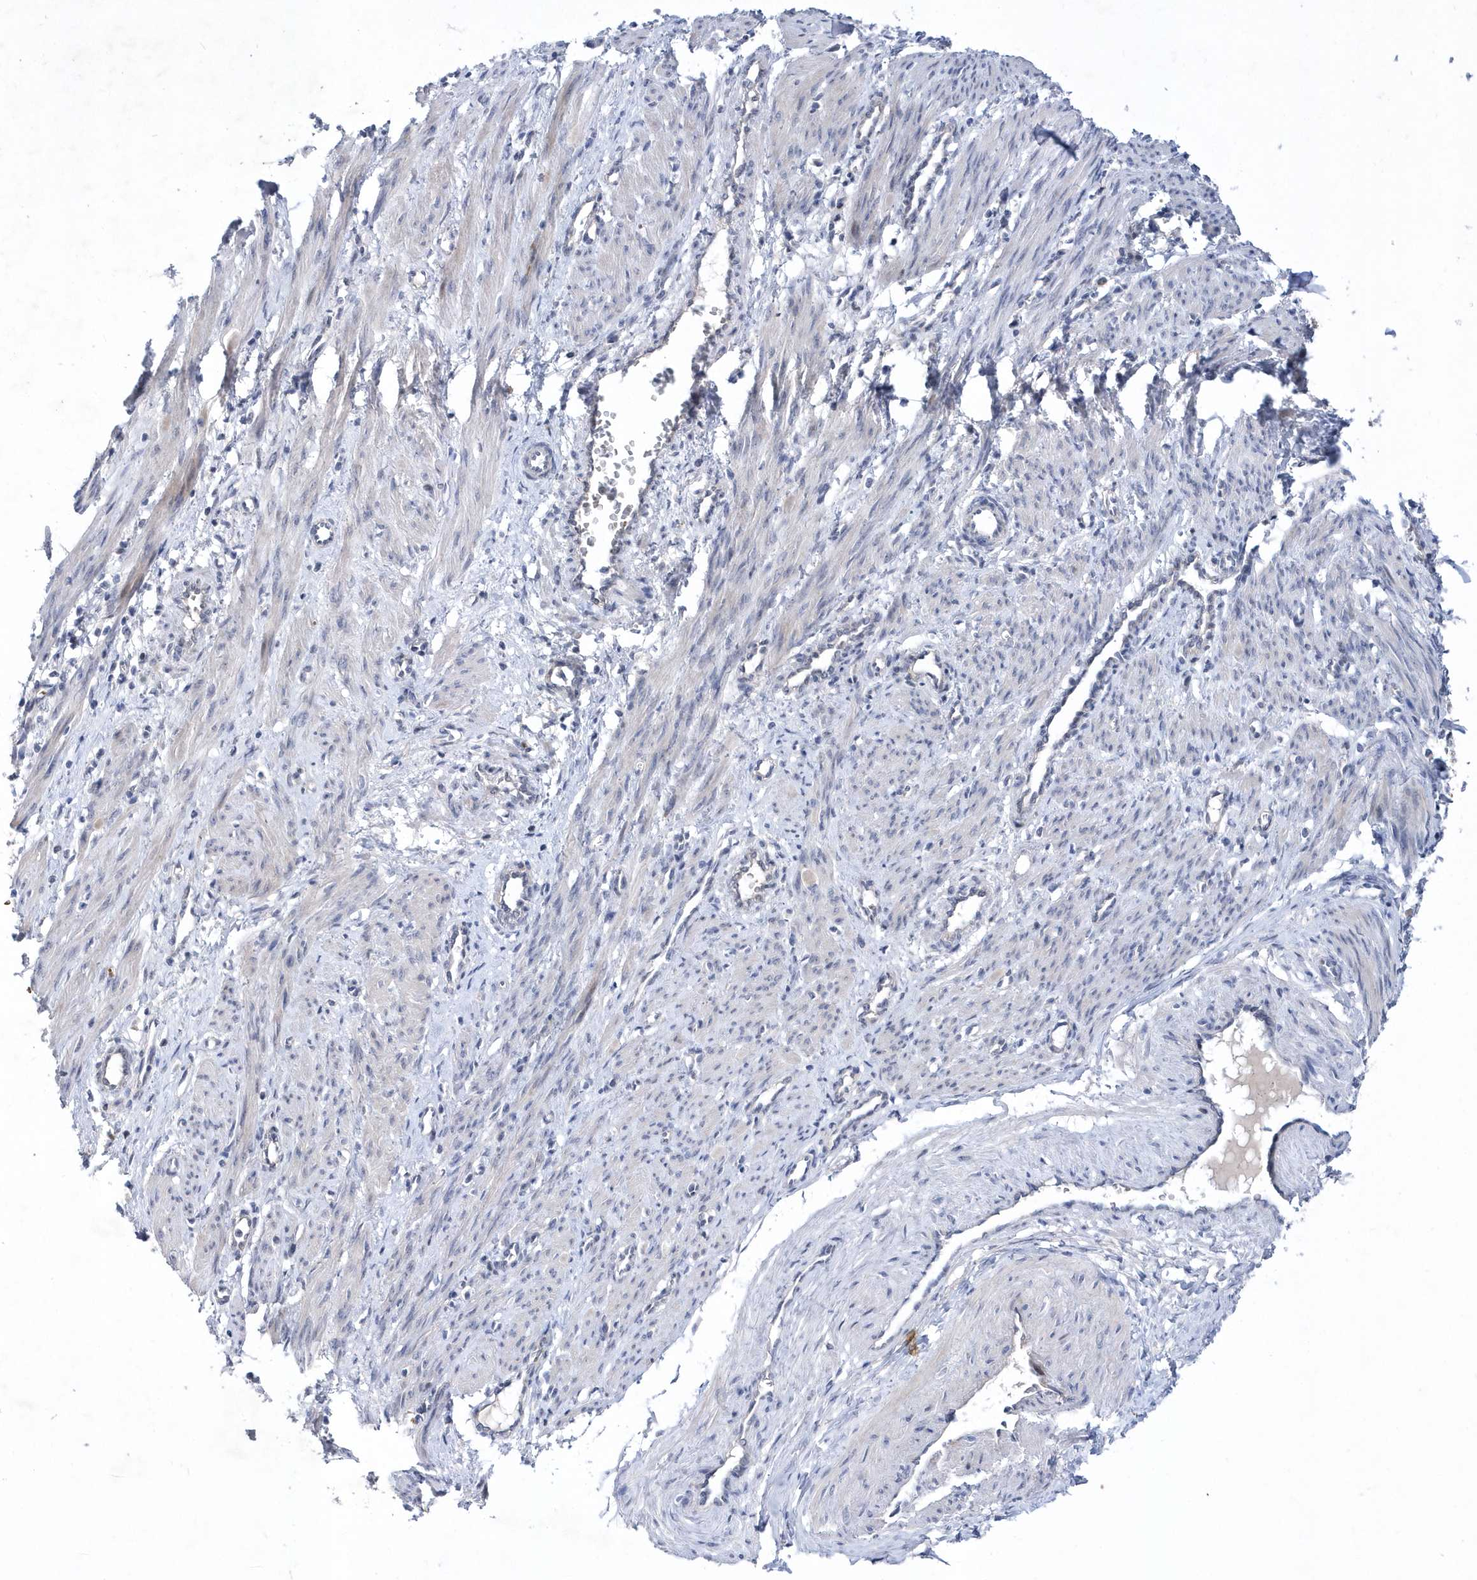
{"staining": {"intensity": "negative", "quantity": "none", "location": "none"}, "tissue": "smooth muscle", "cell_type": "Smooth muscle cells", "image_type": "normal", "snomed": [{"axis": "morphology", "description": "Normal tissue, NOS"}, {"axis": "topography", "description": "Endometrium"}], "caption": "Immunohistochemistry histopathology image of normal smooth muscle stained for a protein (brown), which displays no positivity in smooth muscle cells.", "gene": "ZNF875", "patient": {"sex": "female", "age": 33}}